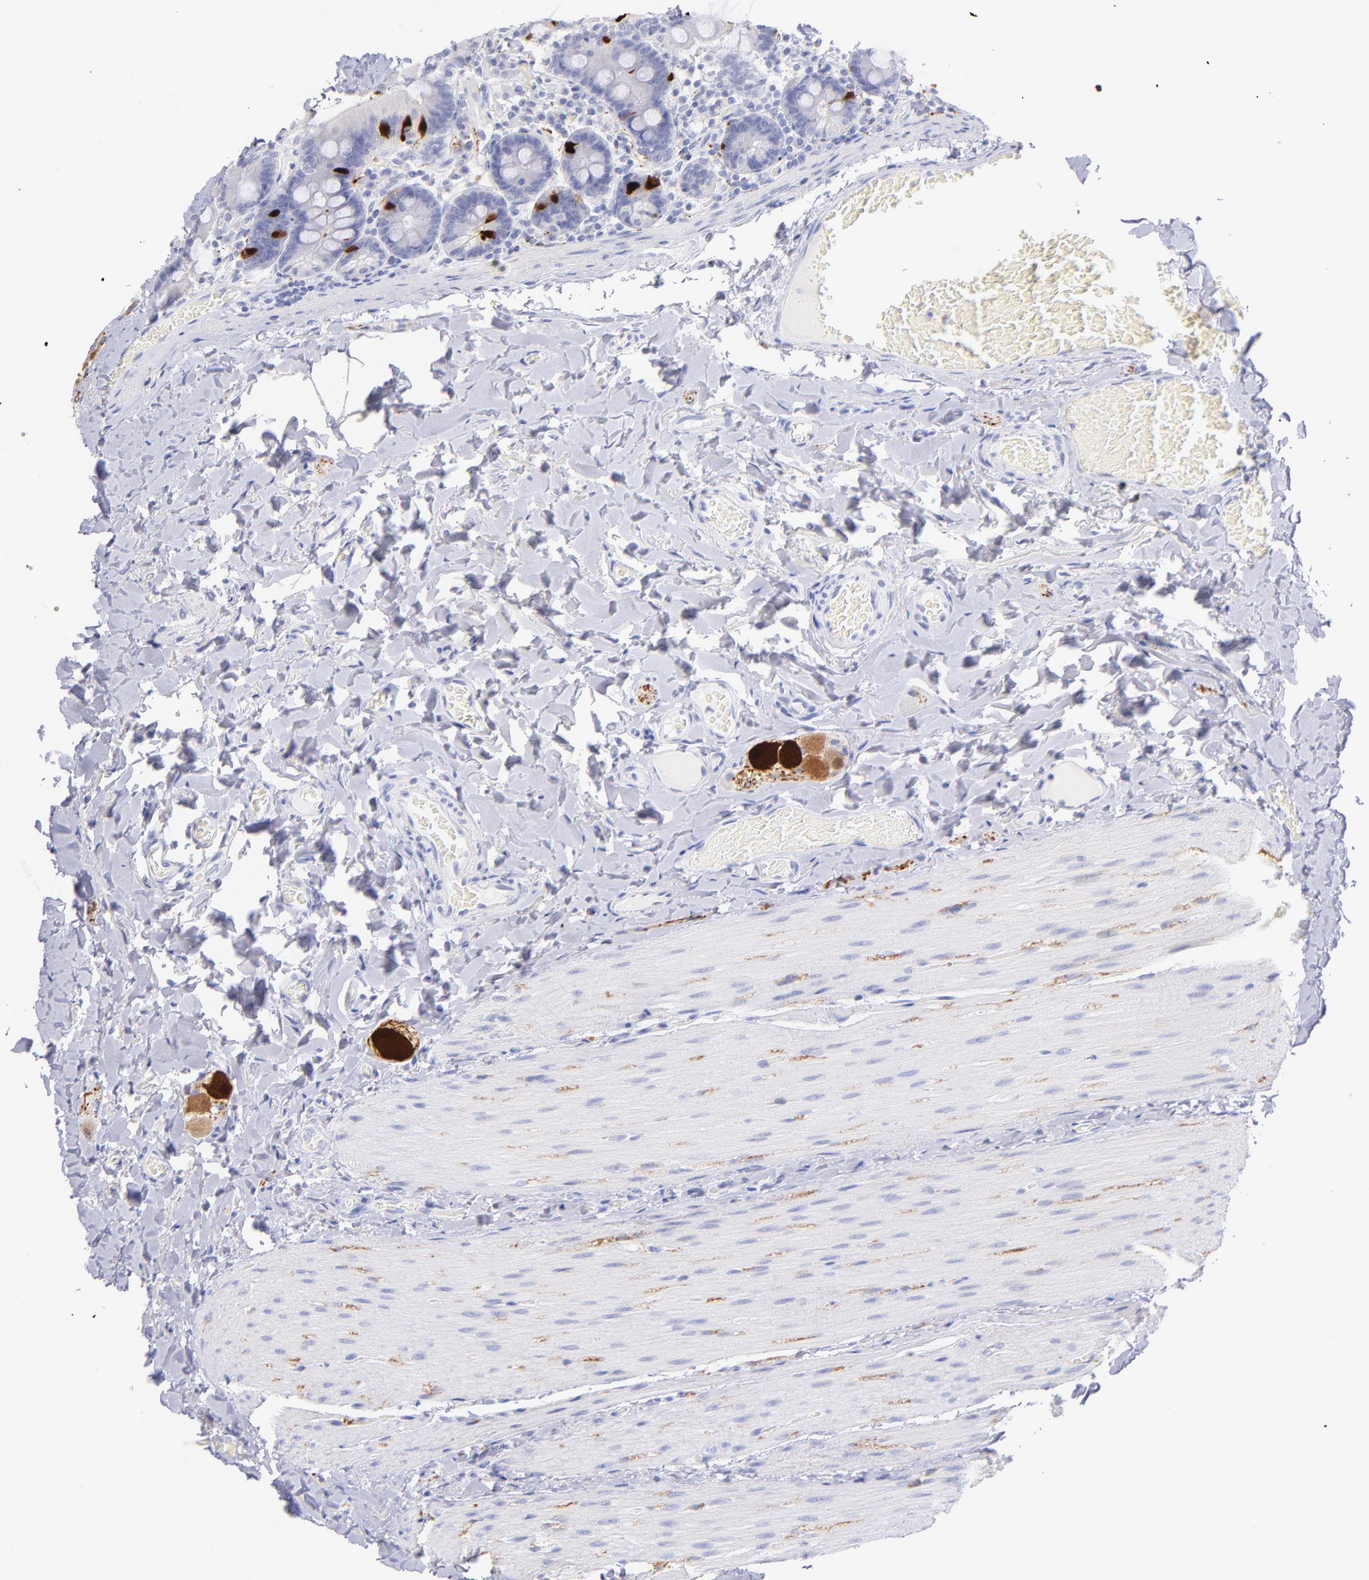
{"staining": {"intensity": "strong", "quantity": "<25%", "location": "cytoplasmic/membranous,nuclear"}, "tissue": "duodenum", "cell_type": "Glandular cells", "image_type": "normal", "snomed": [{"axis": "morphology", "description": "Normal tissue, NOS"}, {"axis": "topography", "description": "Duodenum"}], "caption": "Brown immunohistochemical staining in unremarkable human duodenum displays strong cytoplasmic/membranous,nuclear staining in approximately <25% of glandular cells. The protein is stained brown, and the nuclei are stained in blue (DAB (3,3'-diaminobenzidine) IHC with brightfield microscopy, high magnification).", "gene": "SCGN", "patient": {"sex": "male", "age": 66}}